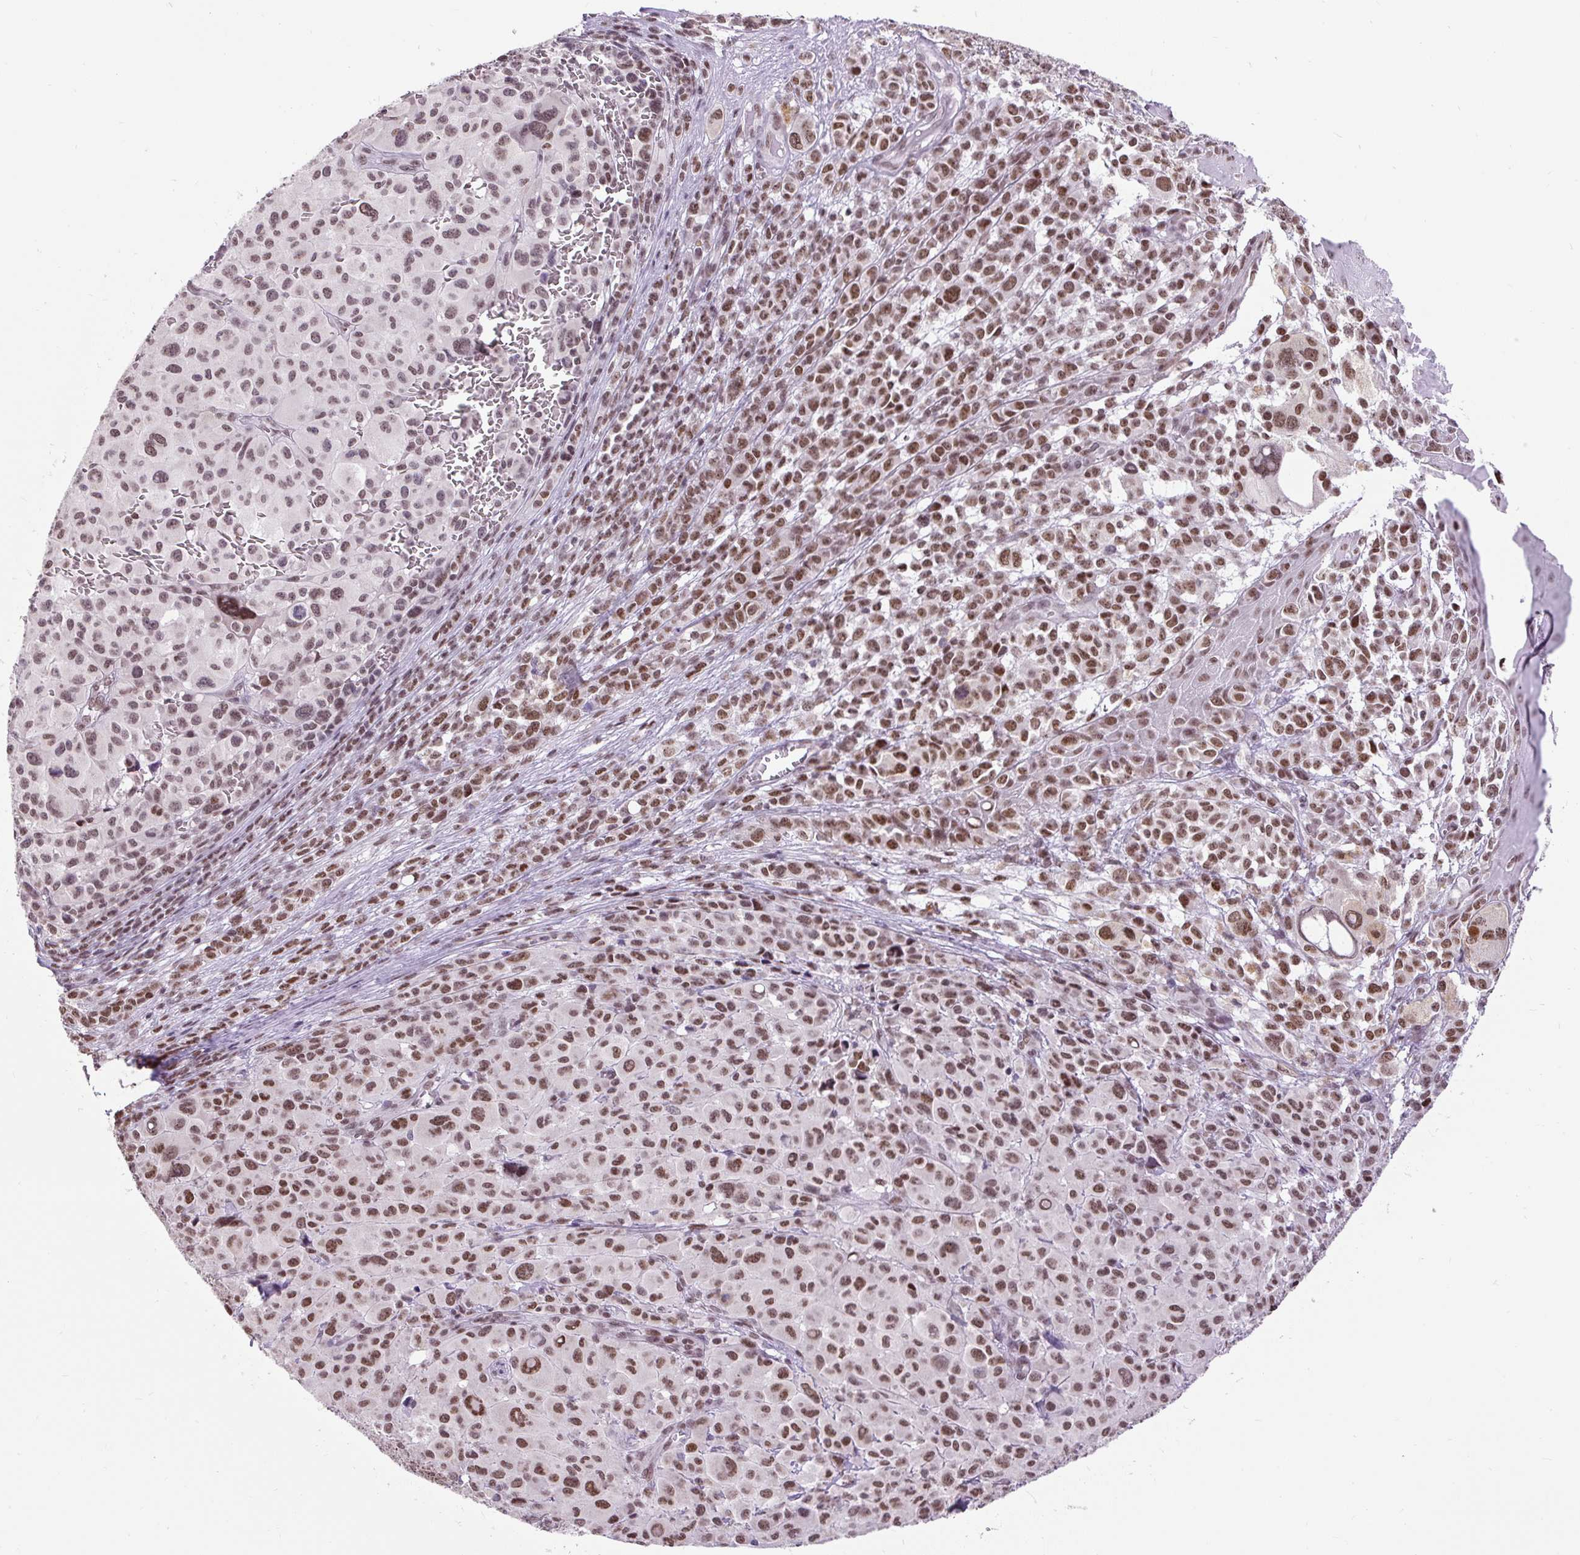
{"staining": {"intensity": "moderate", "quantity": ">75%", "location": "nuclear"}, "tissue": "melanoma", "cell_type": "Tumor cells", "image_type": "cancer", "snomed": [{"axis": "morphology", "description": "Malignant melanoma, NOS"}, {"axis": "topography", "description": "Skin"}], "caption": "Immunohistochemical staining of human malignant melanoma exhibits medium levels of moderate nuclear positivity in approximately >75% of tumor cells.", "gene": "ZNF672", "patient": {"sex": "female", "age": 74}}